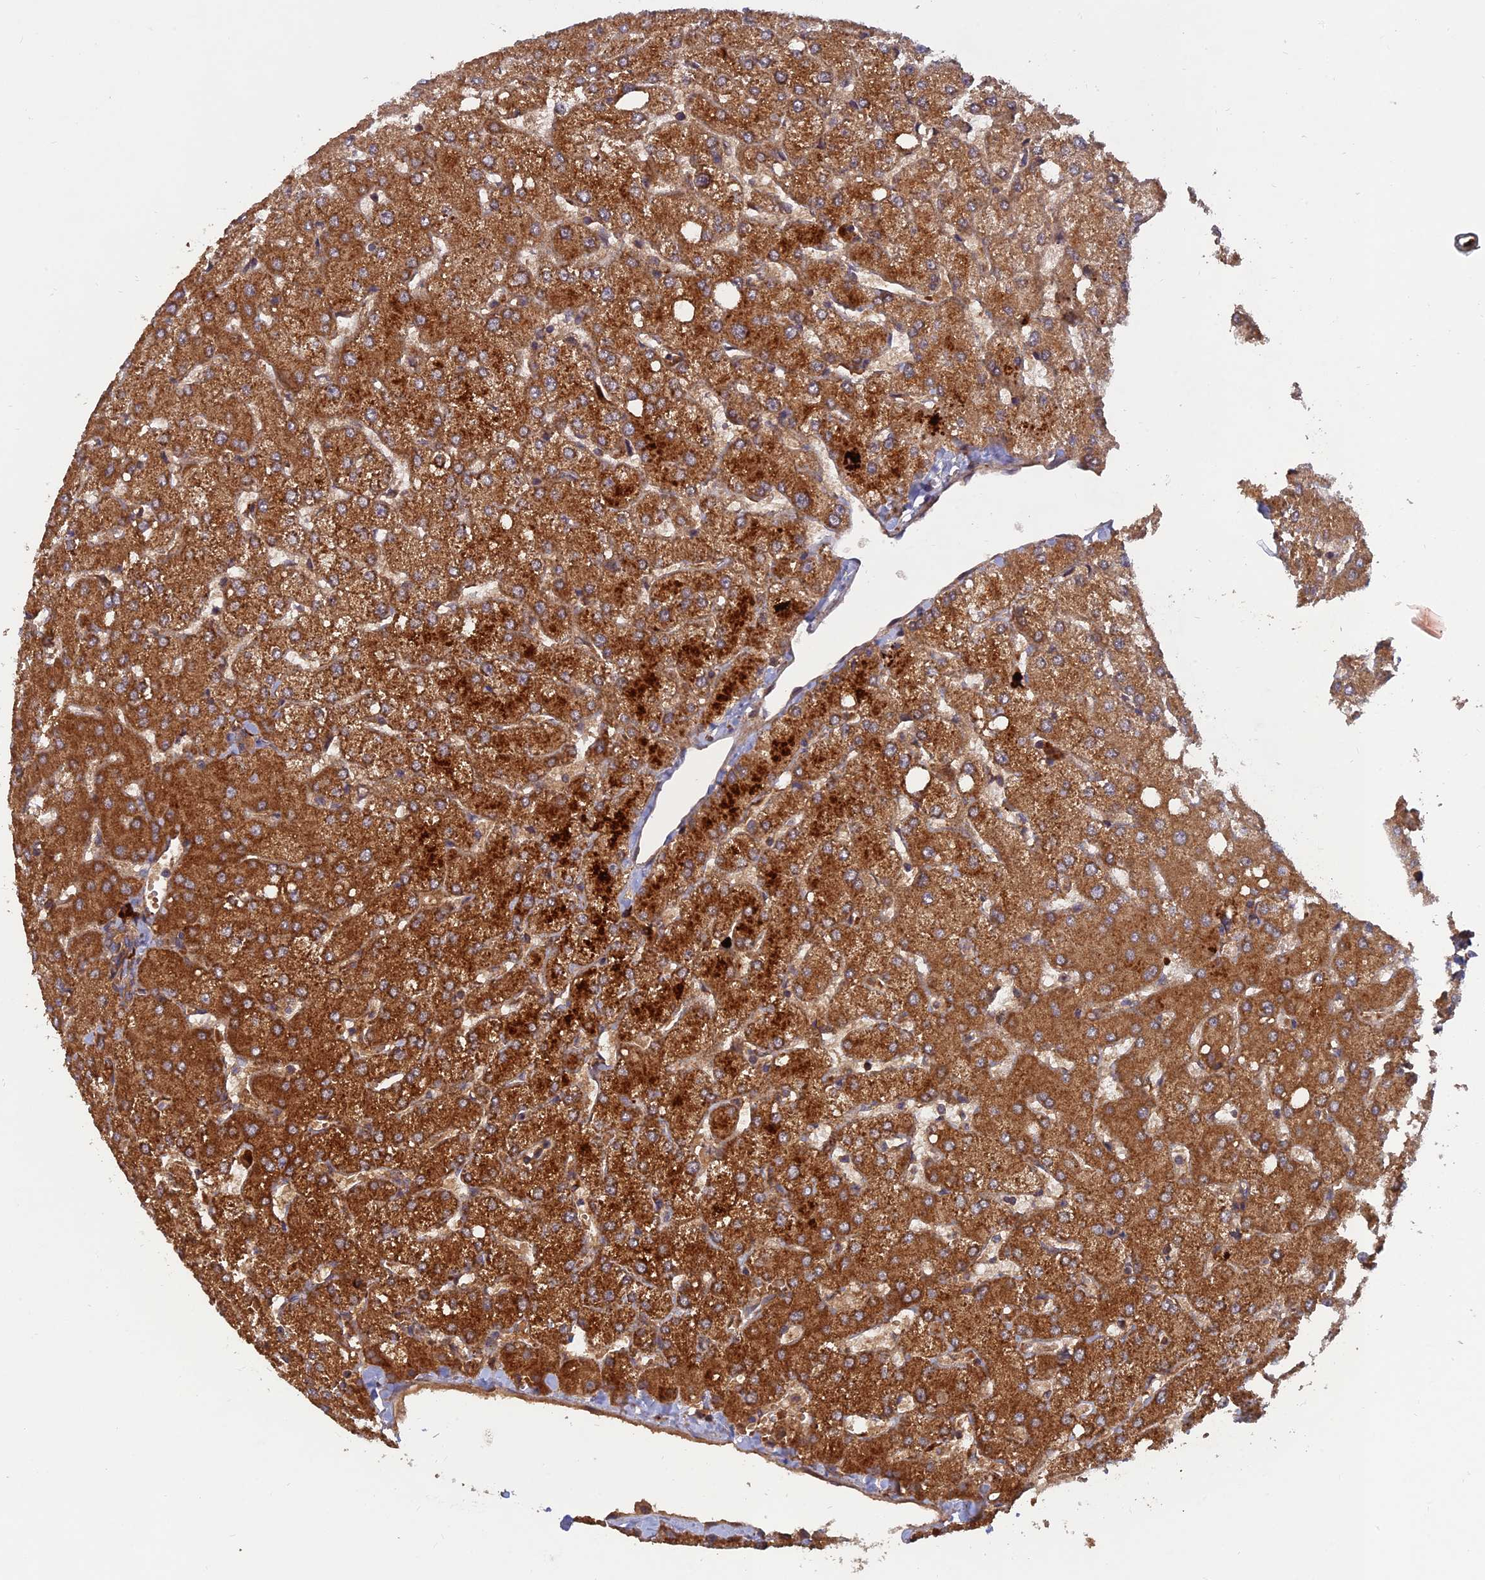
{"staining": {"intensity": "weak", "quantity": ">75%", "location": "cytoplasmic/membranous"}, "tissue": "liver", "cell_type": "Cholangiocytes", "image_type": "normal", "snomed": [{"axis": "morphology", "description": "Normal tissue, NOS"}, {"axis": "topography", "description": "Liver"}], "caption": "Weak cytoplasmic/membranous positivity is present in about >75% of cholangiocytes in unremarkable liver.", "gene": "RELCH", "patient": {"sex": "female", "age": 54}}